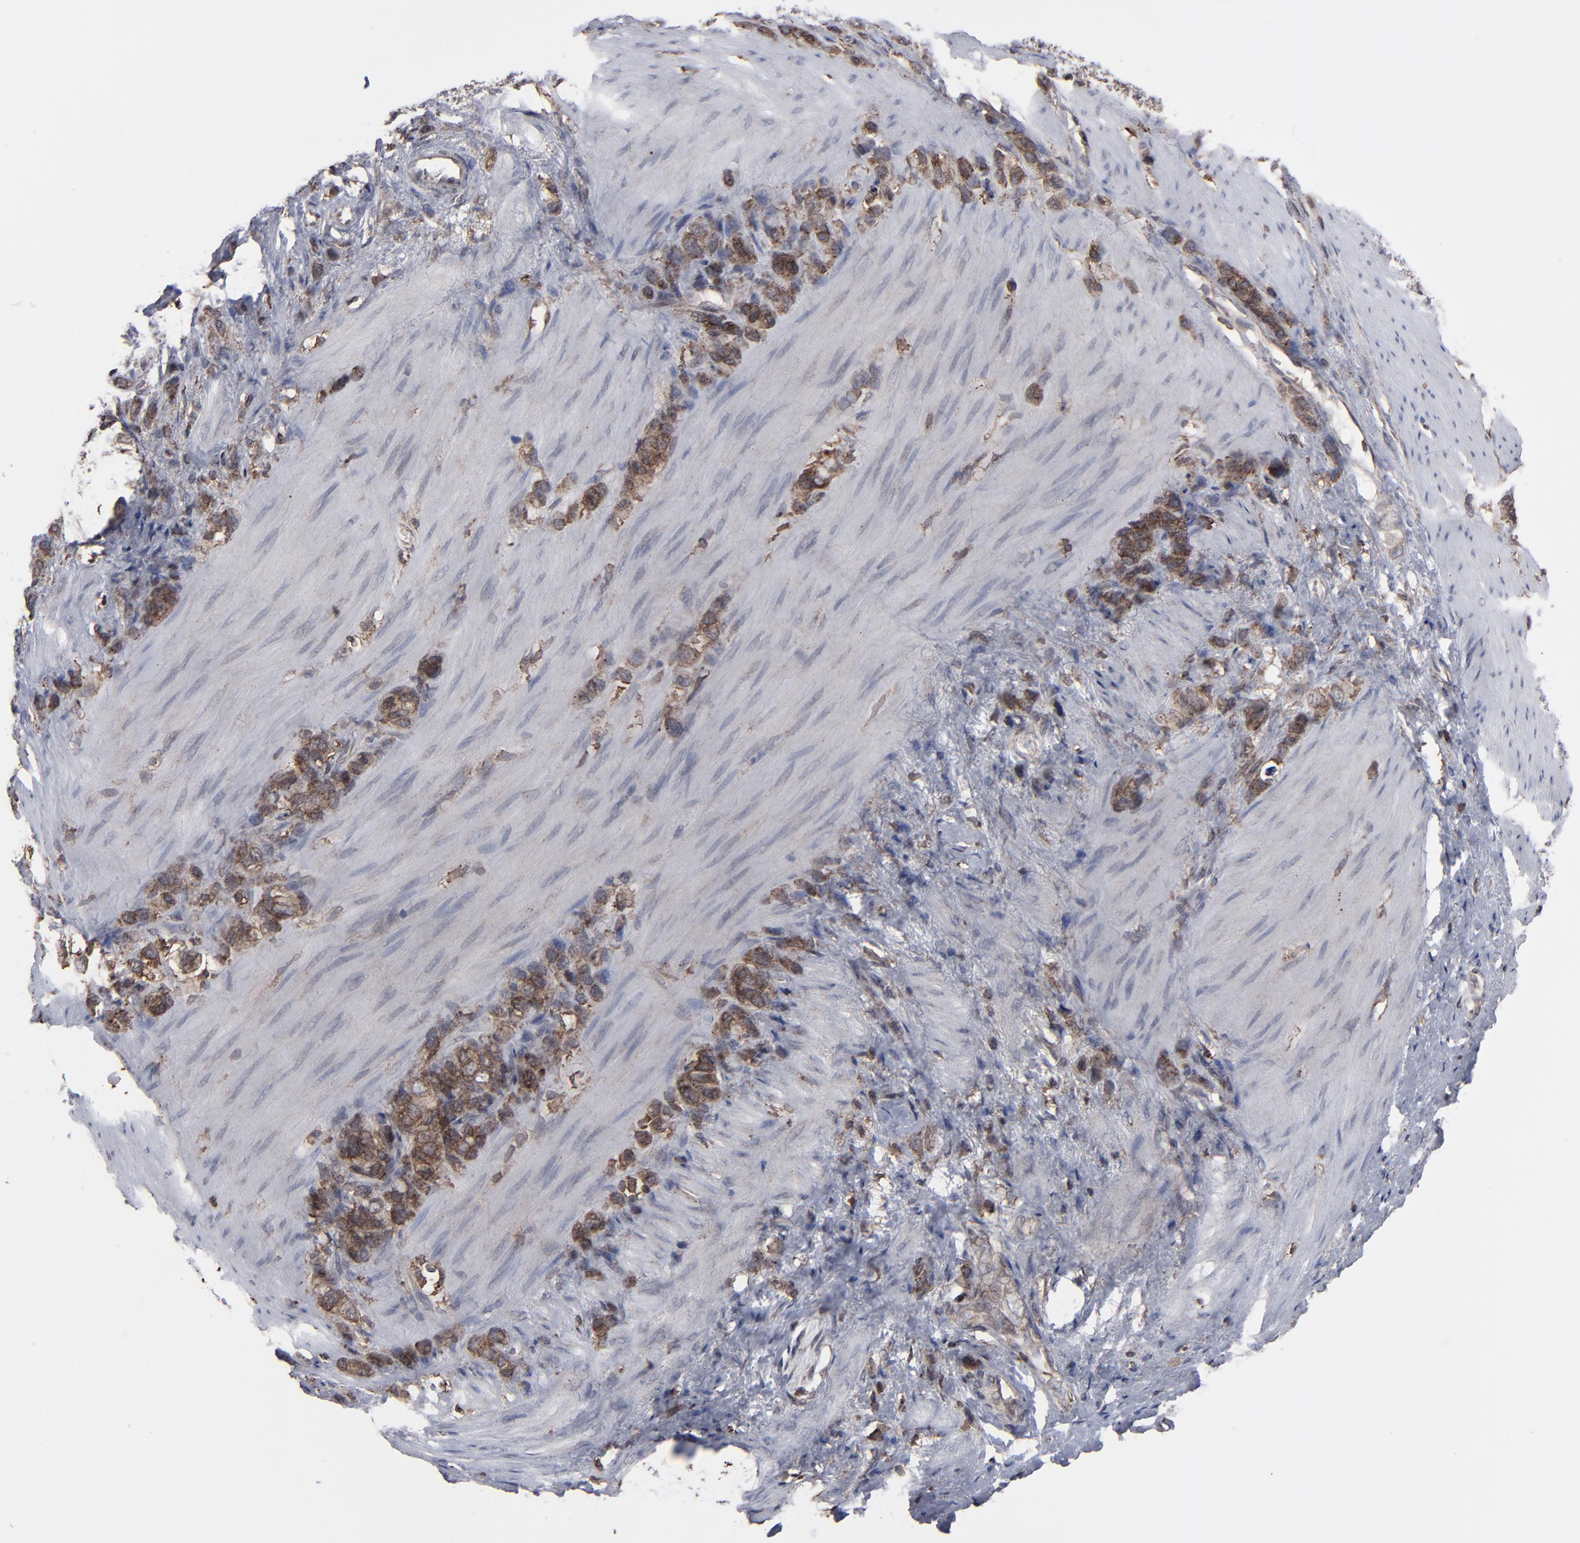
{"staining": {"intensity": "moderate", "quantity": ">75%", "location": "cytoplasmic/membranous"}, "tissue": "stomach cancer", "cell_type": "Tumor cells", "image_type": "cancer", "snomed": [{"axis": "morphology", "description": "Normal tissue, NOS"}, {"axis": "morphology", "description": "Adenocarcinoma, NOS"}, {"axis": "morphology", "description": "Adenocarcinoma, High grade"}, {"axis": "topography", "description": "Stomach, upper"}, {"axis": "topography", "description": "Stomach"}], "caption": "Human stomach cancer (adenocarcinoma) stained with a protein marker reveals moderate staining in tumor cells.", "gene": "KIAA2026", "patient": {"sex": "female", "age": 65}}